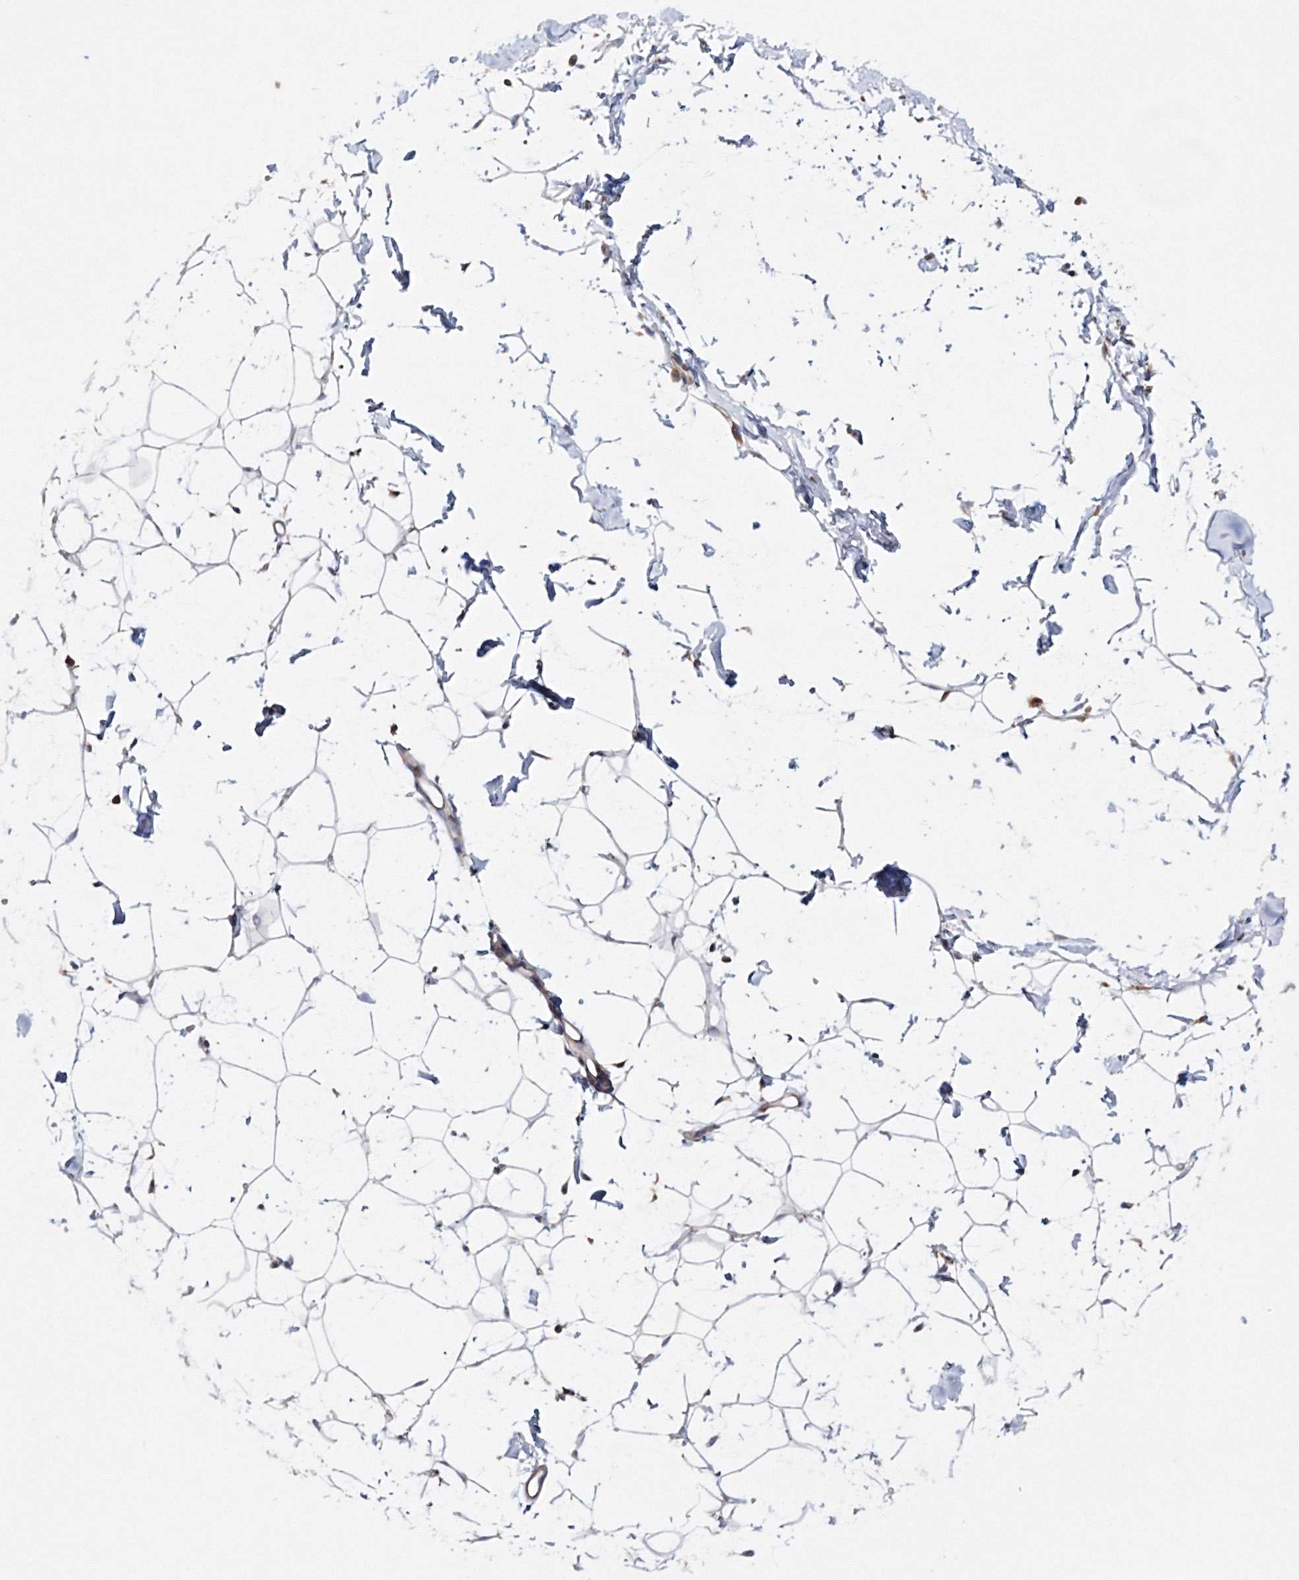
{"staining": {"intensity": "moderate", "quantity": "25%-75%", "location": "cytoplasmic/membranous"}, "tissue": "adipose tissue", "cell_type": "Adipocytes", "image_type": "normal", "snomed": [{"axis": "morphology", "description": "Normal tissue, NOS"}, {"axis": "topography", "description": "Breast"}], "caption": "Immunohistochemistry (IHC) of benign adipose tissue reveals medium levels of moderate cytoplasmic/membranous positivity in approximately 25%-75% of adipocytes.", "gene": "ARCN1", "patient": {"sex": "female", "age": 23}}